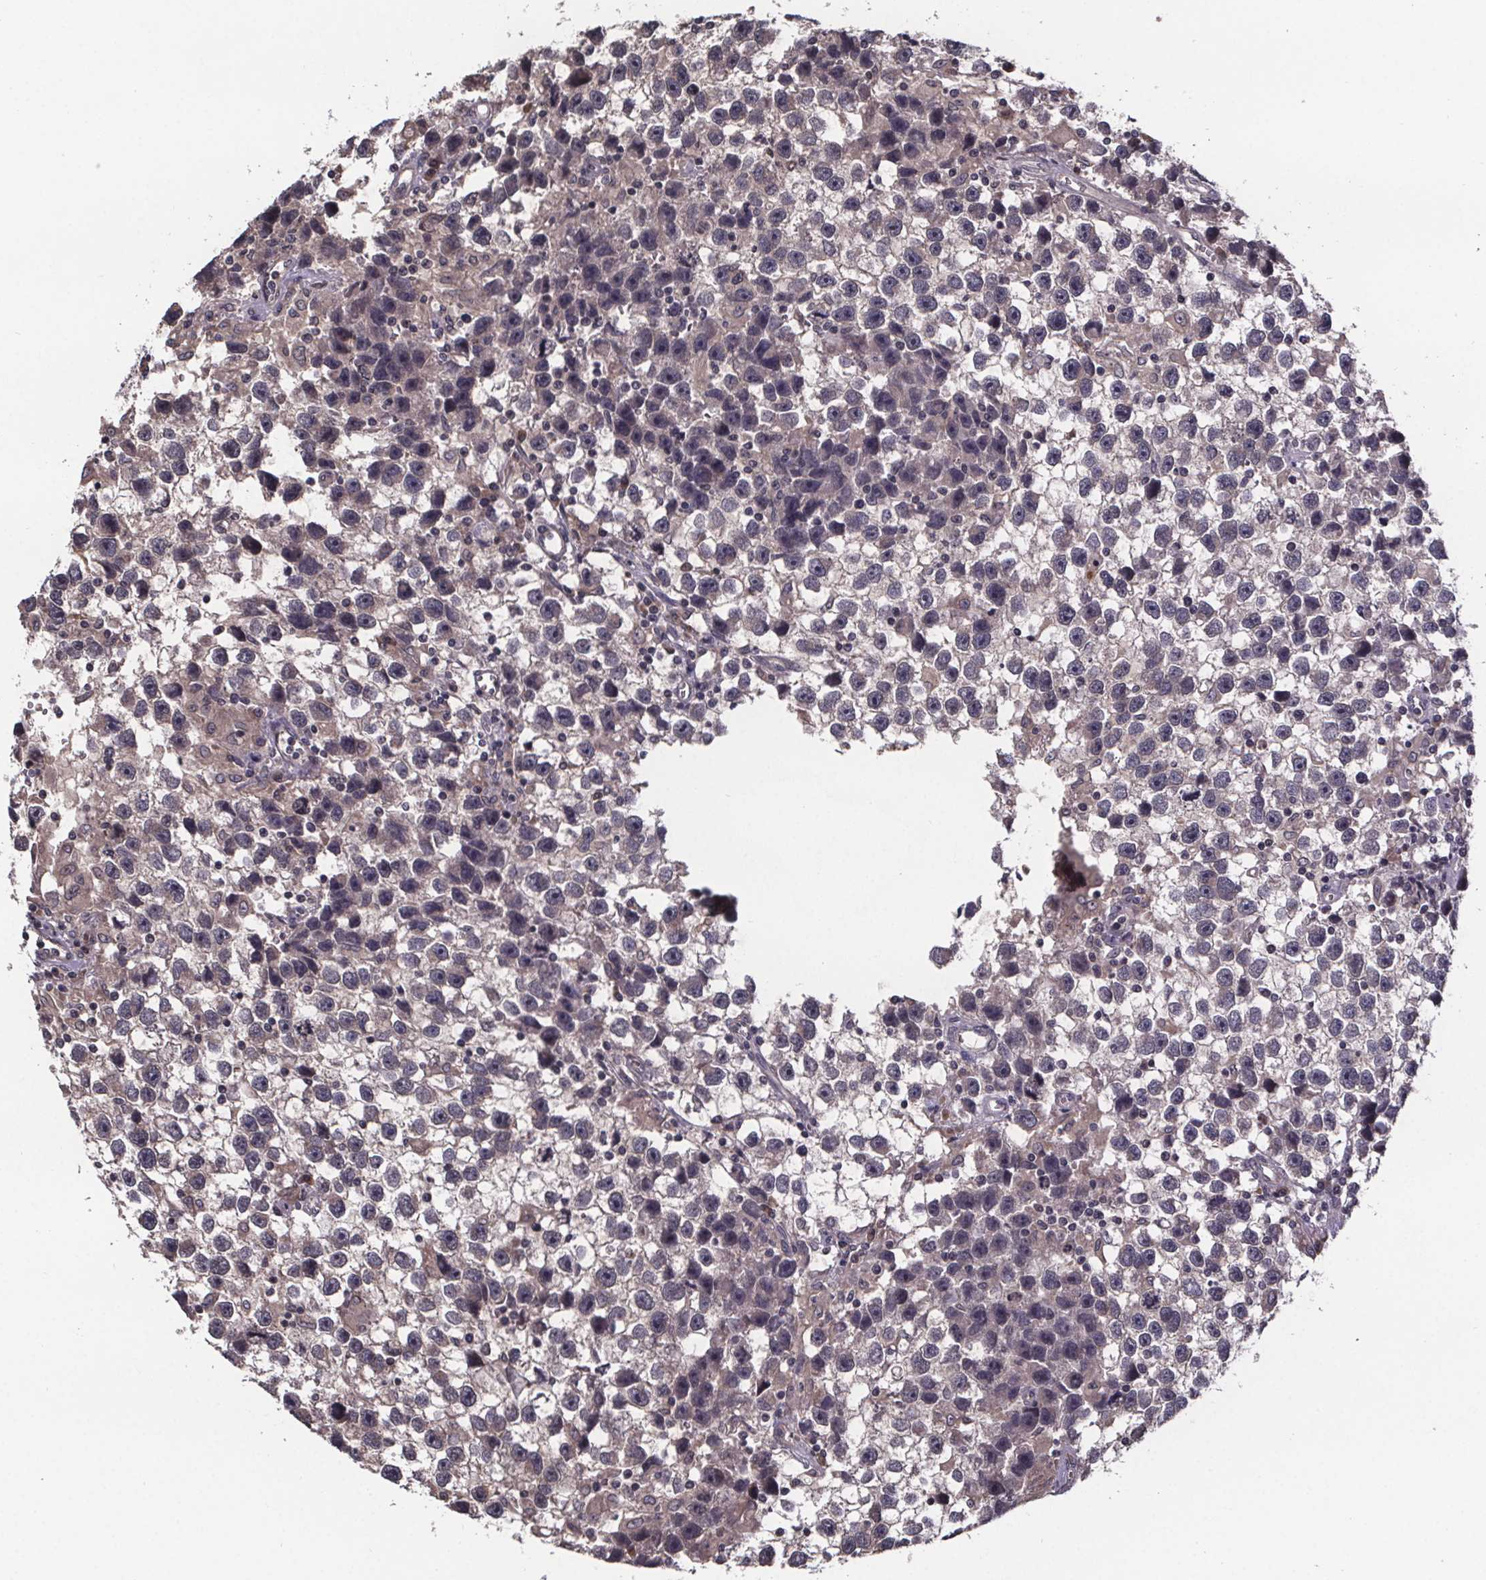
{"staining": {"intensity": "weak", "quantity": "25%-75%", "location": "cytoplasmic/membranous"}, "tissue": "testis cancer", "cell_type": "Tumor cells", "image_type": "cancer", "snomed": [{"axis": "morphology", "description": "Seminoma, NOS"}, {"axis": "topography", "description": "Testis"}], "caption": "Immunohistochemical staining of testis seminoma shows weak cytoplasmic/membranous protein positivity in about 25%-75% of tumor cells. (DAB (3,3'-diaminobenzidine) IHC, brown staining for protein, blue staining for nuclei).", "gene": "SAT1", "patient": {"sex": "male", "age": 43}}